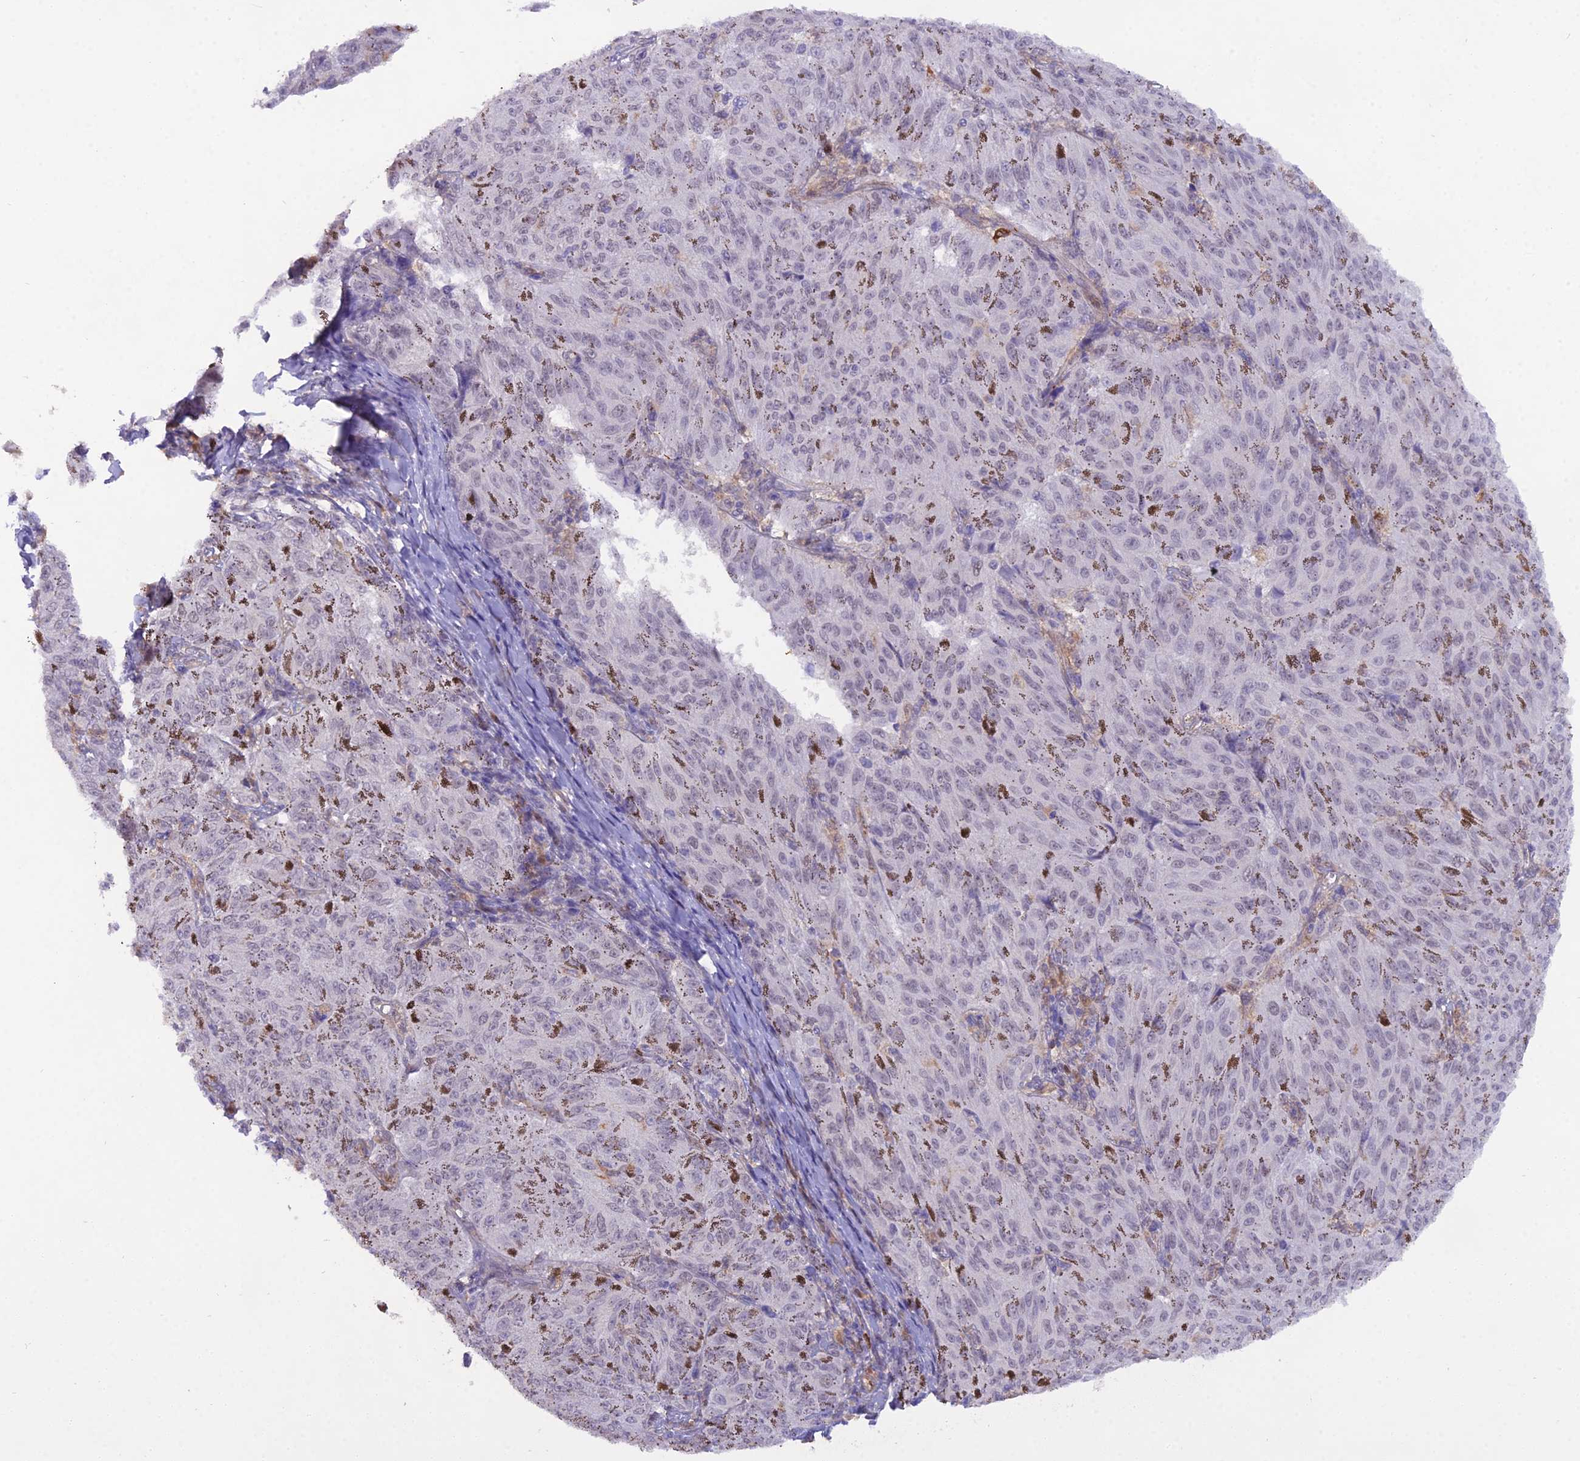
{"staining": {"intensity": "negative", "quantity": "none", "location": "none"}, "tissue": "melanoma", "cell_type": "Tumor cells", "image_type": "cancer", "snomed": [{"axis": "morphology", "description": "Malignant melanoma, NOS"}, {"axis": "topography", "description": "Skin"}], "caption": "Tumor cells are negative for protein expression in human melanoma.", "gene": "BLNK", "patient": {"sex": "female", "age": 72}}